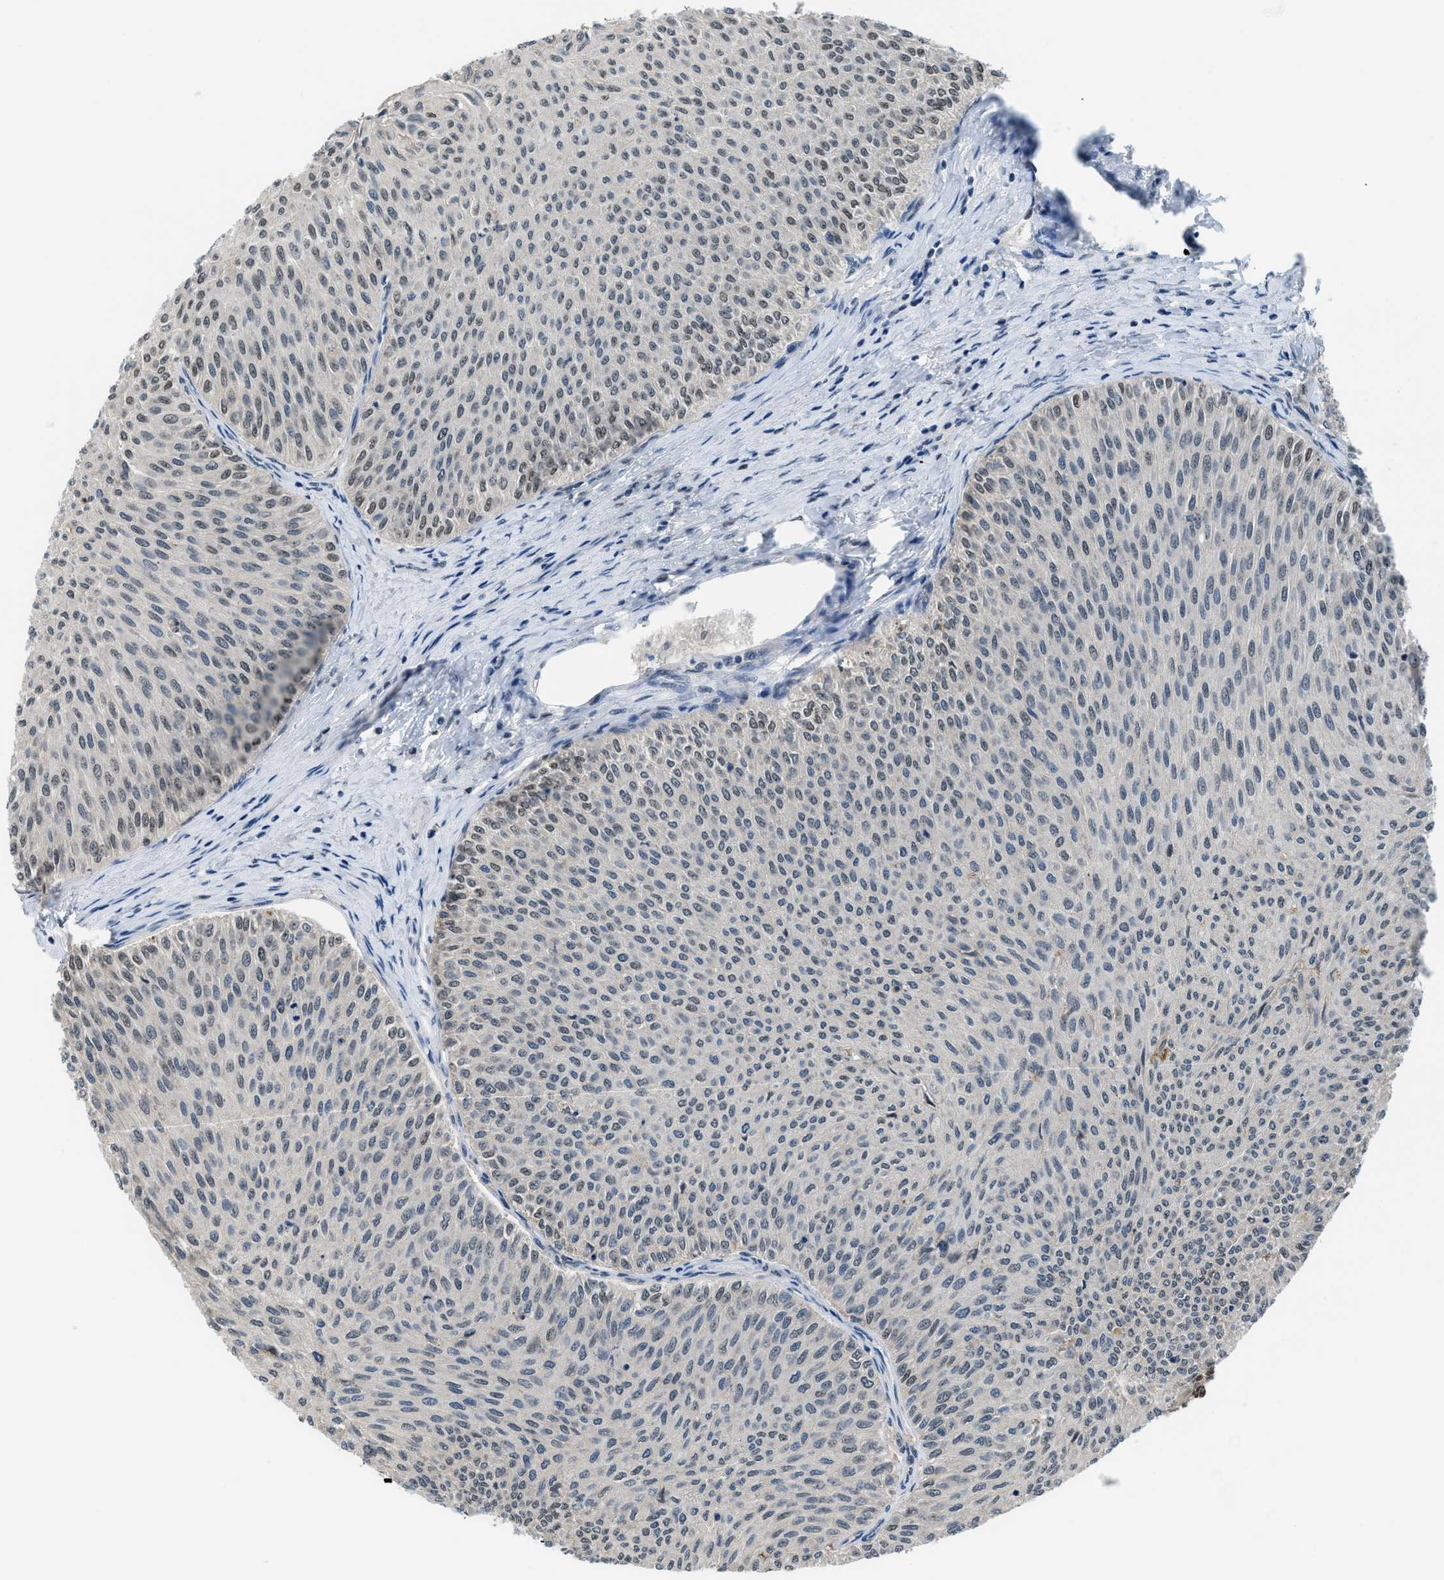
{"staining": {"intensity": "weak", "quantity": "<25%", "location": "nuclear"}, "tissue": "urothelial cancer", "cell_type": "Tumor cells", "image_type": "cancer", "snomed": [{"axis": "morphology", "description": "Urothelial carcinoma, Low grade"}, {"axis": "topography", "description": "Urinary bladder"}], "caption": "There is no significant positivity in tumor cells of urothelial cancer.", "gene": "ALX1", "patient": {"sex": "male", "age": 78}}